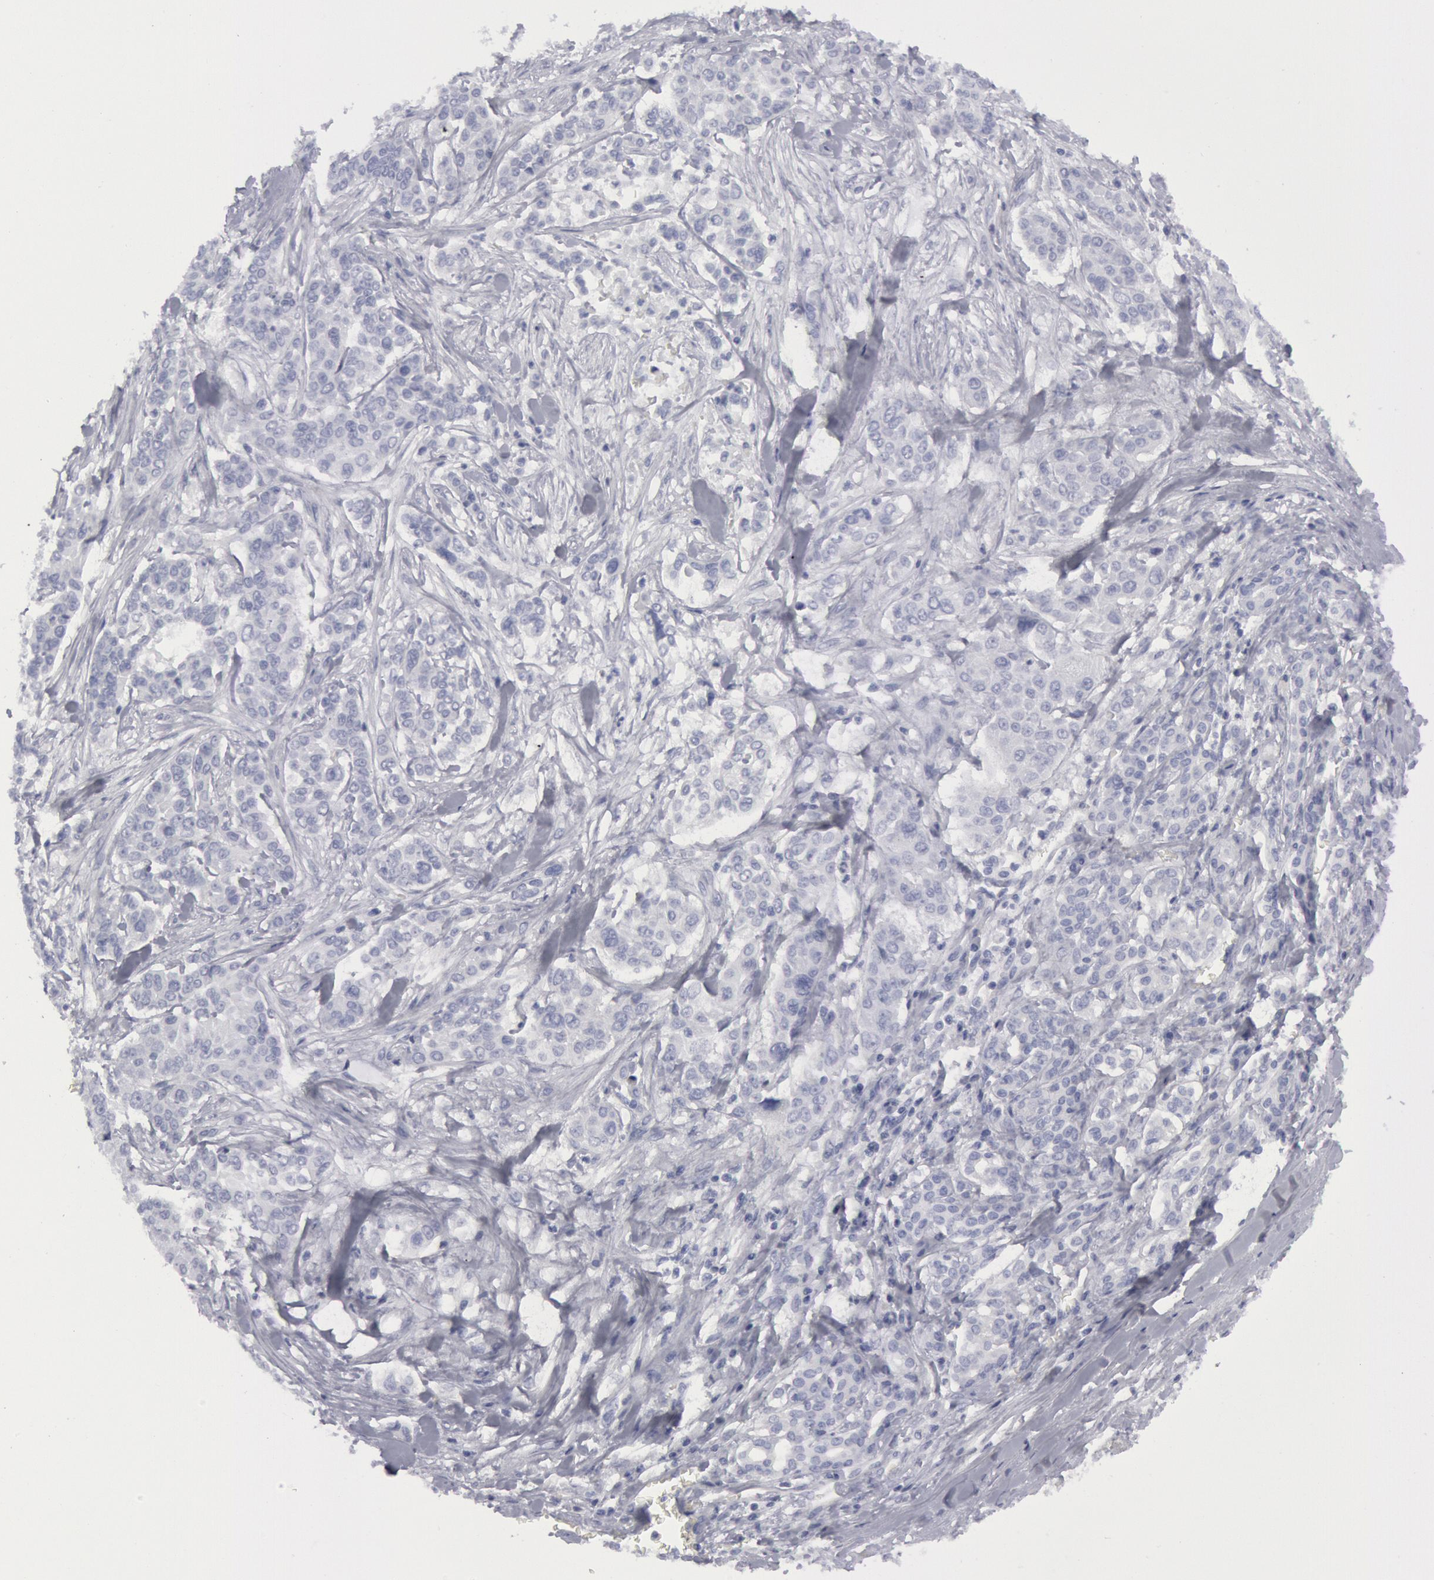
{"staining": {"intensity": "negative", "quantity": "none", "location": "none"}, "tissue": "pancreatic cancer", "cell_type": "Tumor cells", "image_type": "cancer", "snomed": [{"axis": "morphology", "description": "Adenocarcinoma, NOS"}, {"axis": "topography", "description": "Pancreas"}], "caption": "High magnification brightfield microscopy of pancreatic cancer (adenocarcinoma) stained with DAB (3,3'-diaminobenzidine) (brown) and counterstained with hematoxylin (blue): tumor cells show no significant staining.", "gene": "FHL1", "patient": {"sex": "female", "age": 52}}